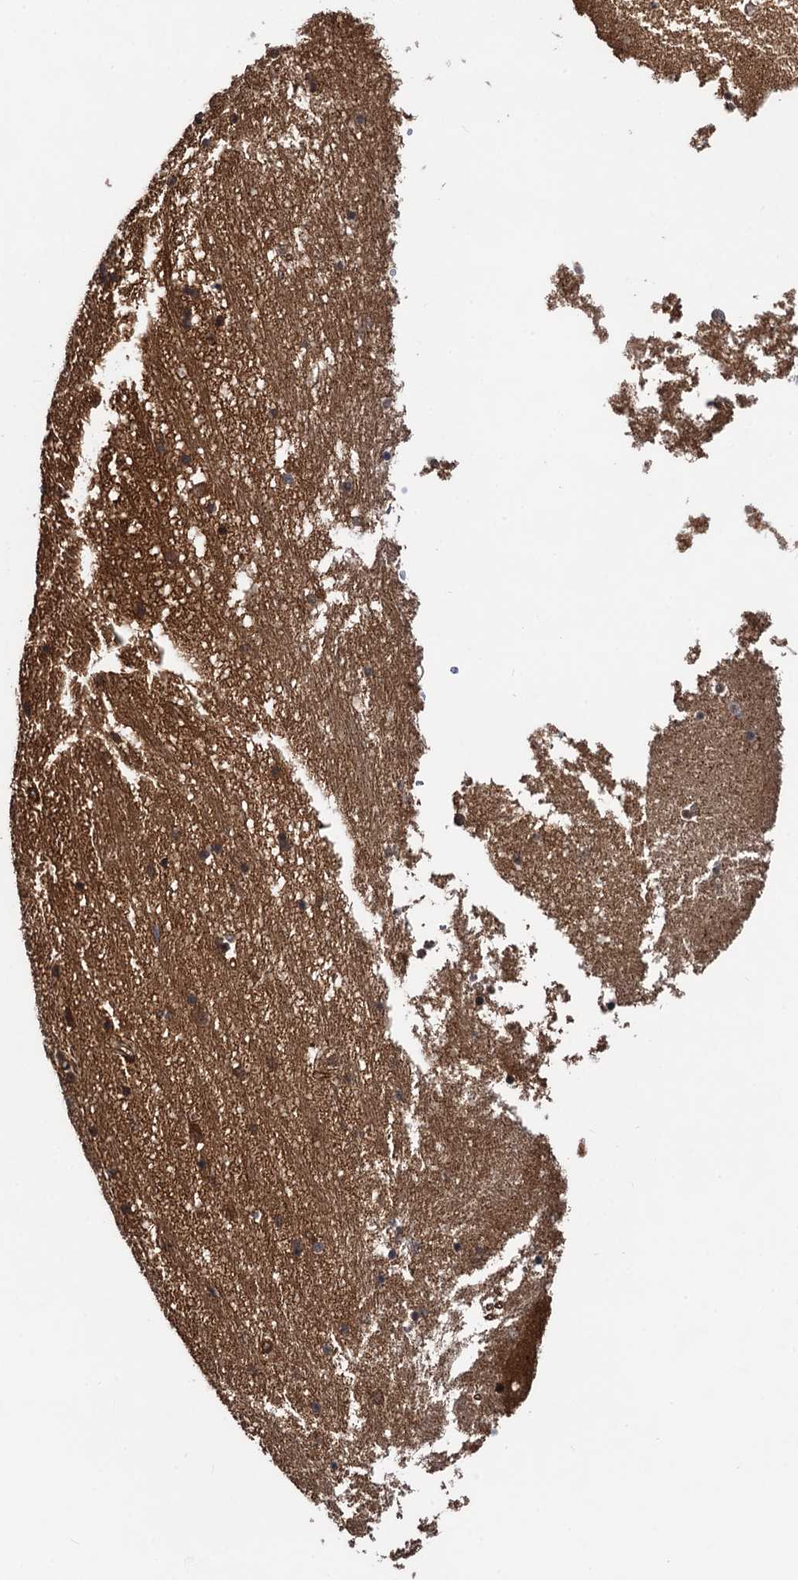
{"staining": {"intensity": "moderate", "quantity": "25%-75%", "location": "cytoplasmic/membranous,nuclear"}, "tissue": "hippocampus", "cell_type": "Glial cells", "image_type": "normal", "snomed": [{"axis": "morphology", "description": "Normal tissue, NOS"}, {"axis": "topography", "description": "Hippocampus"}], "caption": "Normal hippocampus demonstrates moderate cytoplasmic/membranous,nuclear staining in about 25%-75% of glial cells The protein of interest is stained brown, and the nuclei are stained in blue (DAB (3,3'-diaminobenzidine) IHC with brightfield microscopy, high magnification)..", "gene": "SNRNP25", "patient": {"sex": "male", "age": 45}}